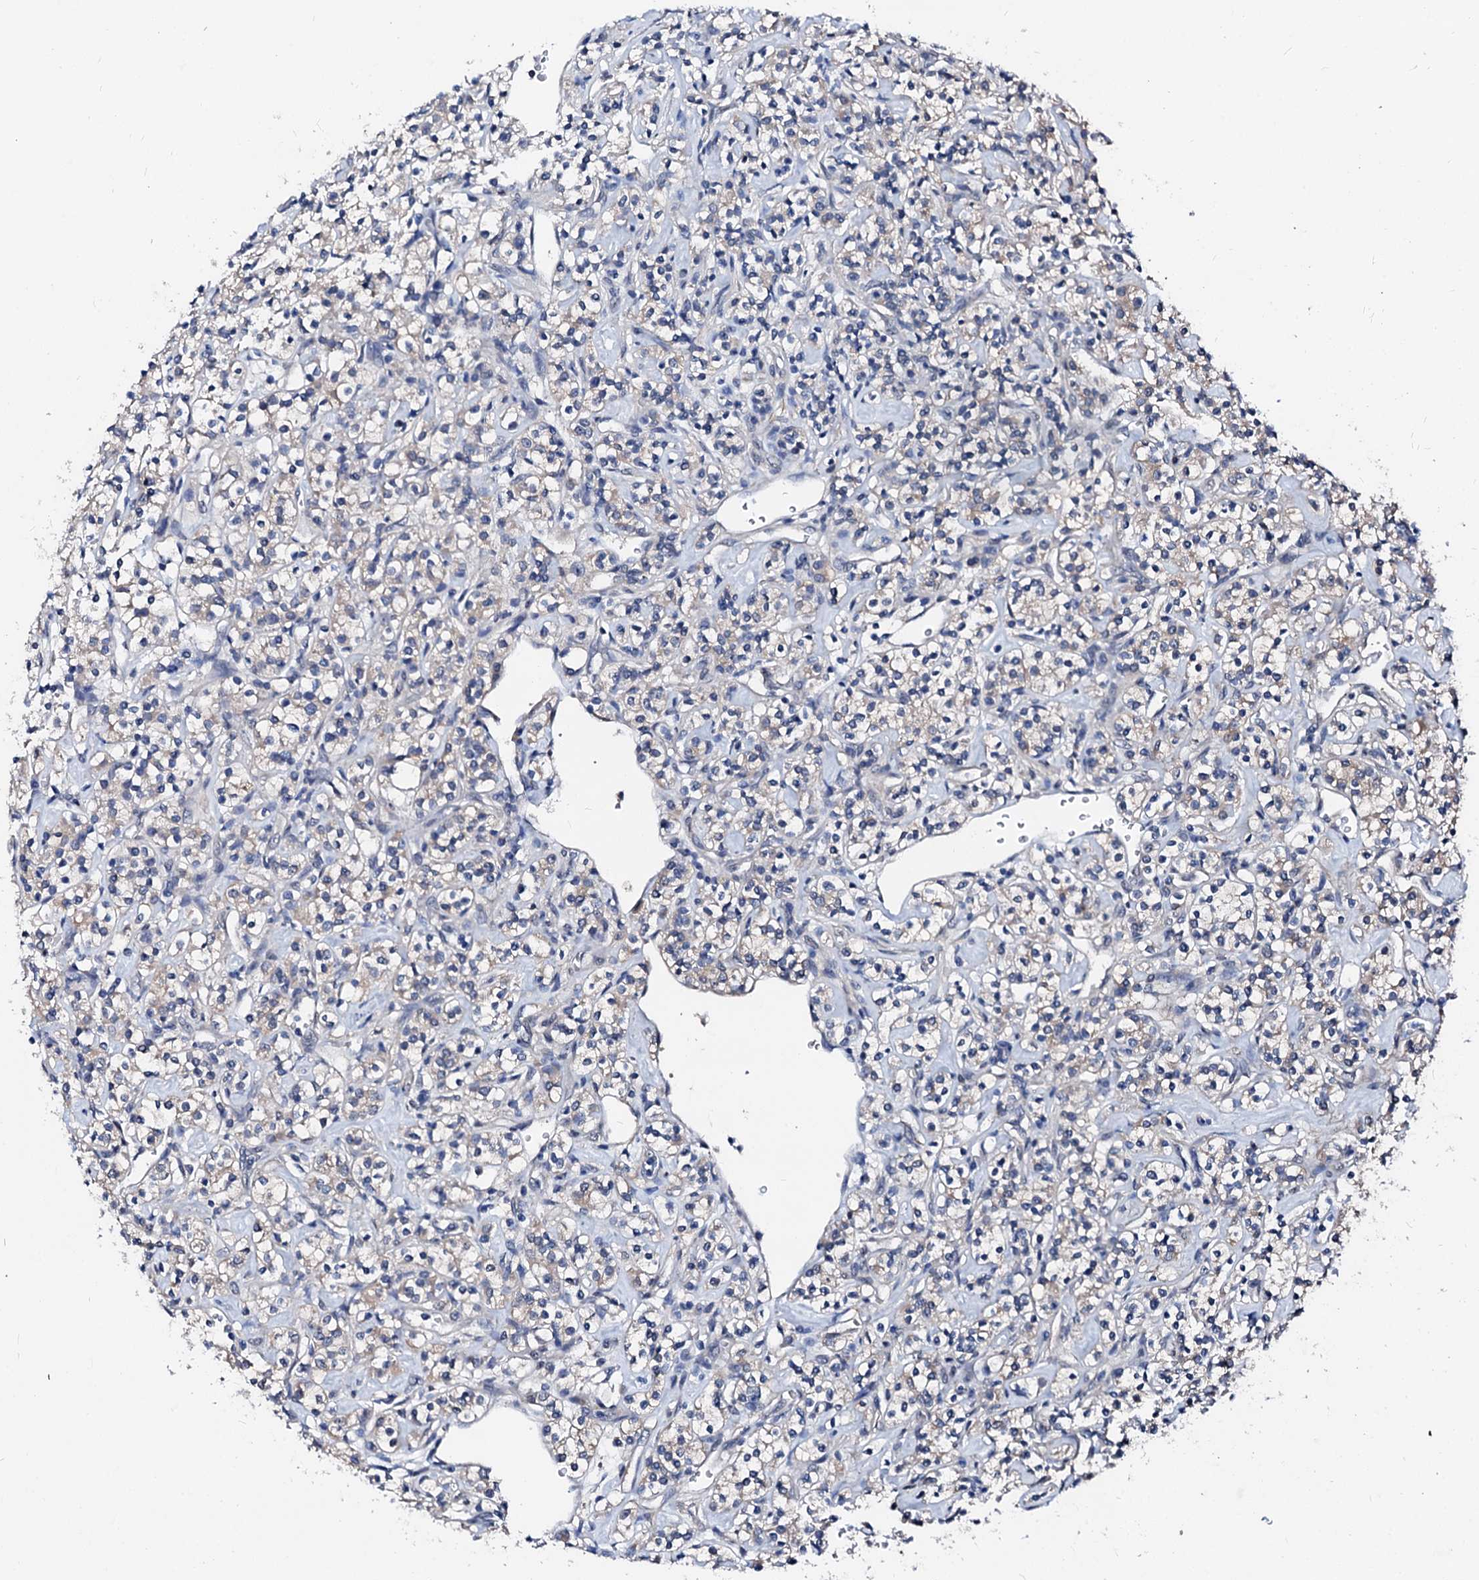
{"staining": {"intensity": "weak", "quantity": "<25%", "location": "cytoplasmic/membranous"}, "tissue": "renal cancer", "cell_type": "Tumor cells", "image_type": "cancer", "snomed": [{"axis": "morphology", "description": "Adenocarcinoma, NOS"}, {"axis": "topography", "description": "Kidney"}], "caption": "Tumor cells show no significant protein expression in renal cancer.", "gene": "CSN2", "patient": {"sex": "male", "age": 77}}